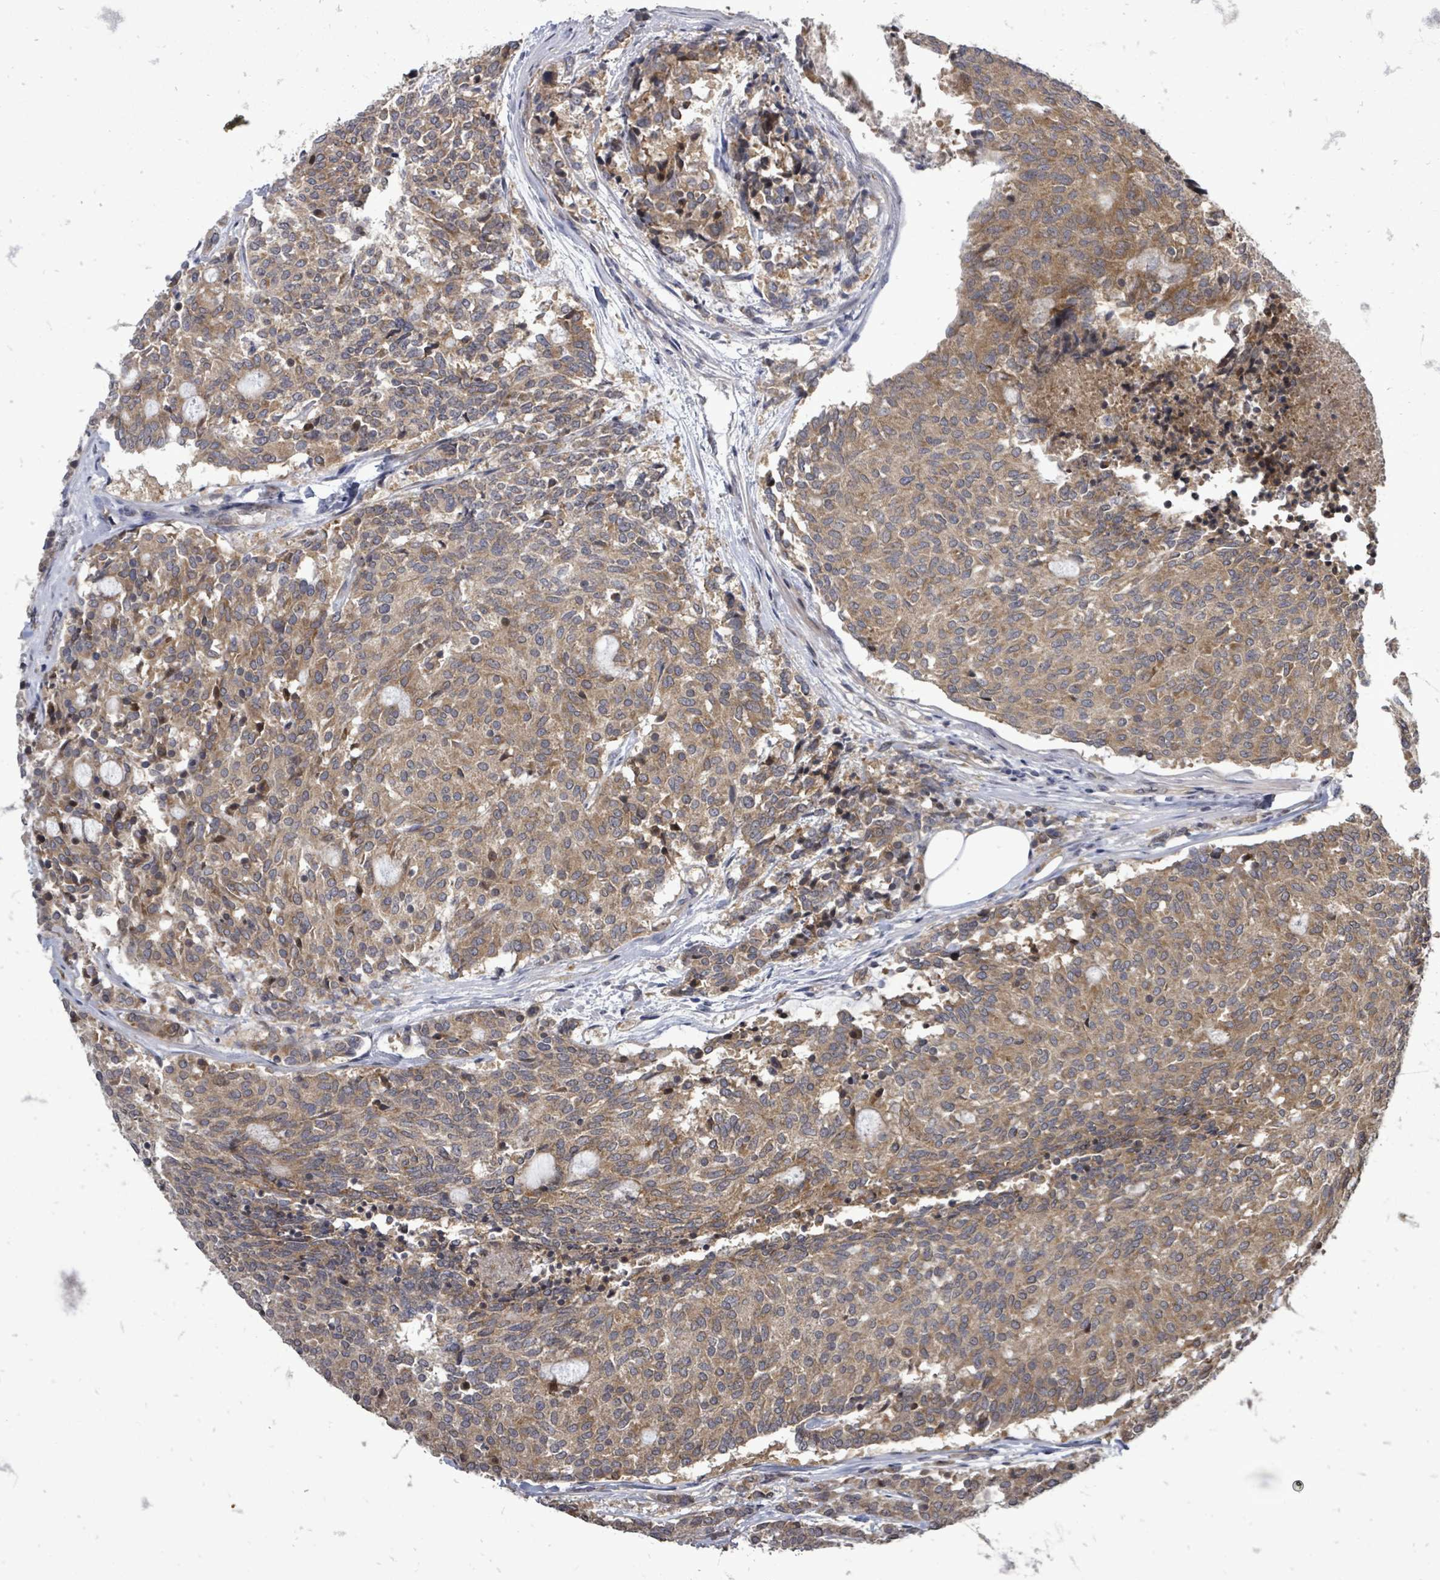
{"staining": {"intensity": "moderate", "quantity": ">75%", "location": "cytoplasmic/membranous"}, "tissue": "carcinoid", "cell_type": "Tumor cells", "image_type": "cancer", "snomed": [{"axis": "morphology", "description": "Carcinoid, malignant, NOS"}, {"axis": "topography", "description": "Pancreas"}], "caption": "There is medium levels of moderate cytoplasmic/membranous expression in tumor cells of carcinoid, as demonstrated by immunohistochemical staining (brown color).", "gene": "RALGAPB", "patient": {"sex": "female", "age": 54}}